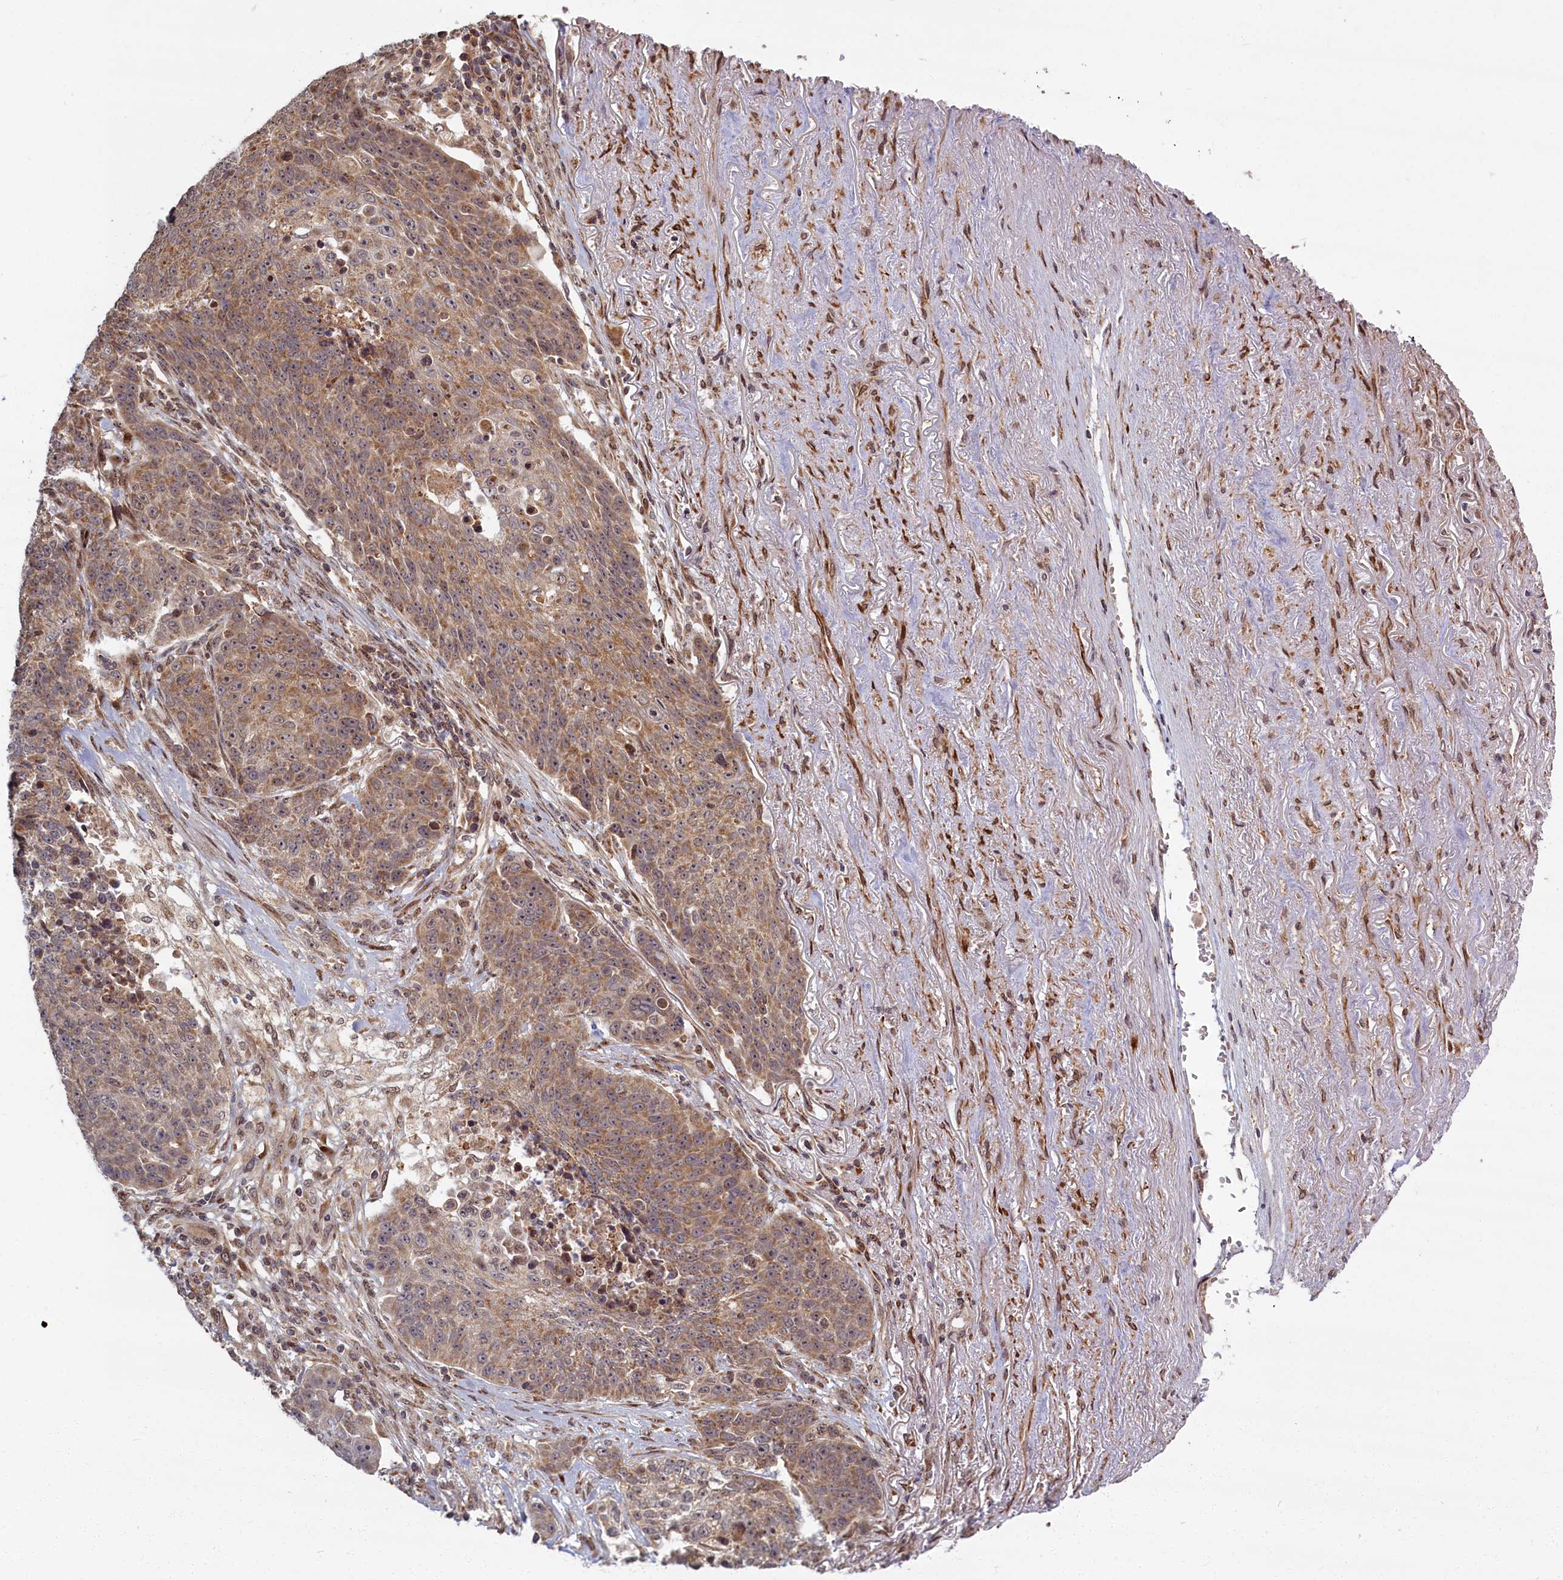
{"staining": {"intensity": "moderate", "quantity": ">75%", "location": "cytoplasmic/membranous"}, "tissue": "lung cancer", "cell_type": "Tumor cells", "image_type": "cancer", "snomed": [{"axis": "morphology", "description": "Normal tissue, NOS"}, {"axis": "morphology", "description": "Squamous cell carcinoma, NOS"}, {"axis": "topography", "description": "Lymph node"}, {"axis": "topography", "description": "Lung"}], "caption": "Moderate cytoplasmic/membranous positivity for a protein is seen in about >75% of tumor cells of lung squamous cell carcinoma using immunohistochemistry.", "gene": "PLA2G10", "patient": {"sex": "male", "age": 66}}